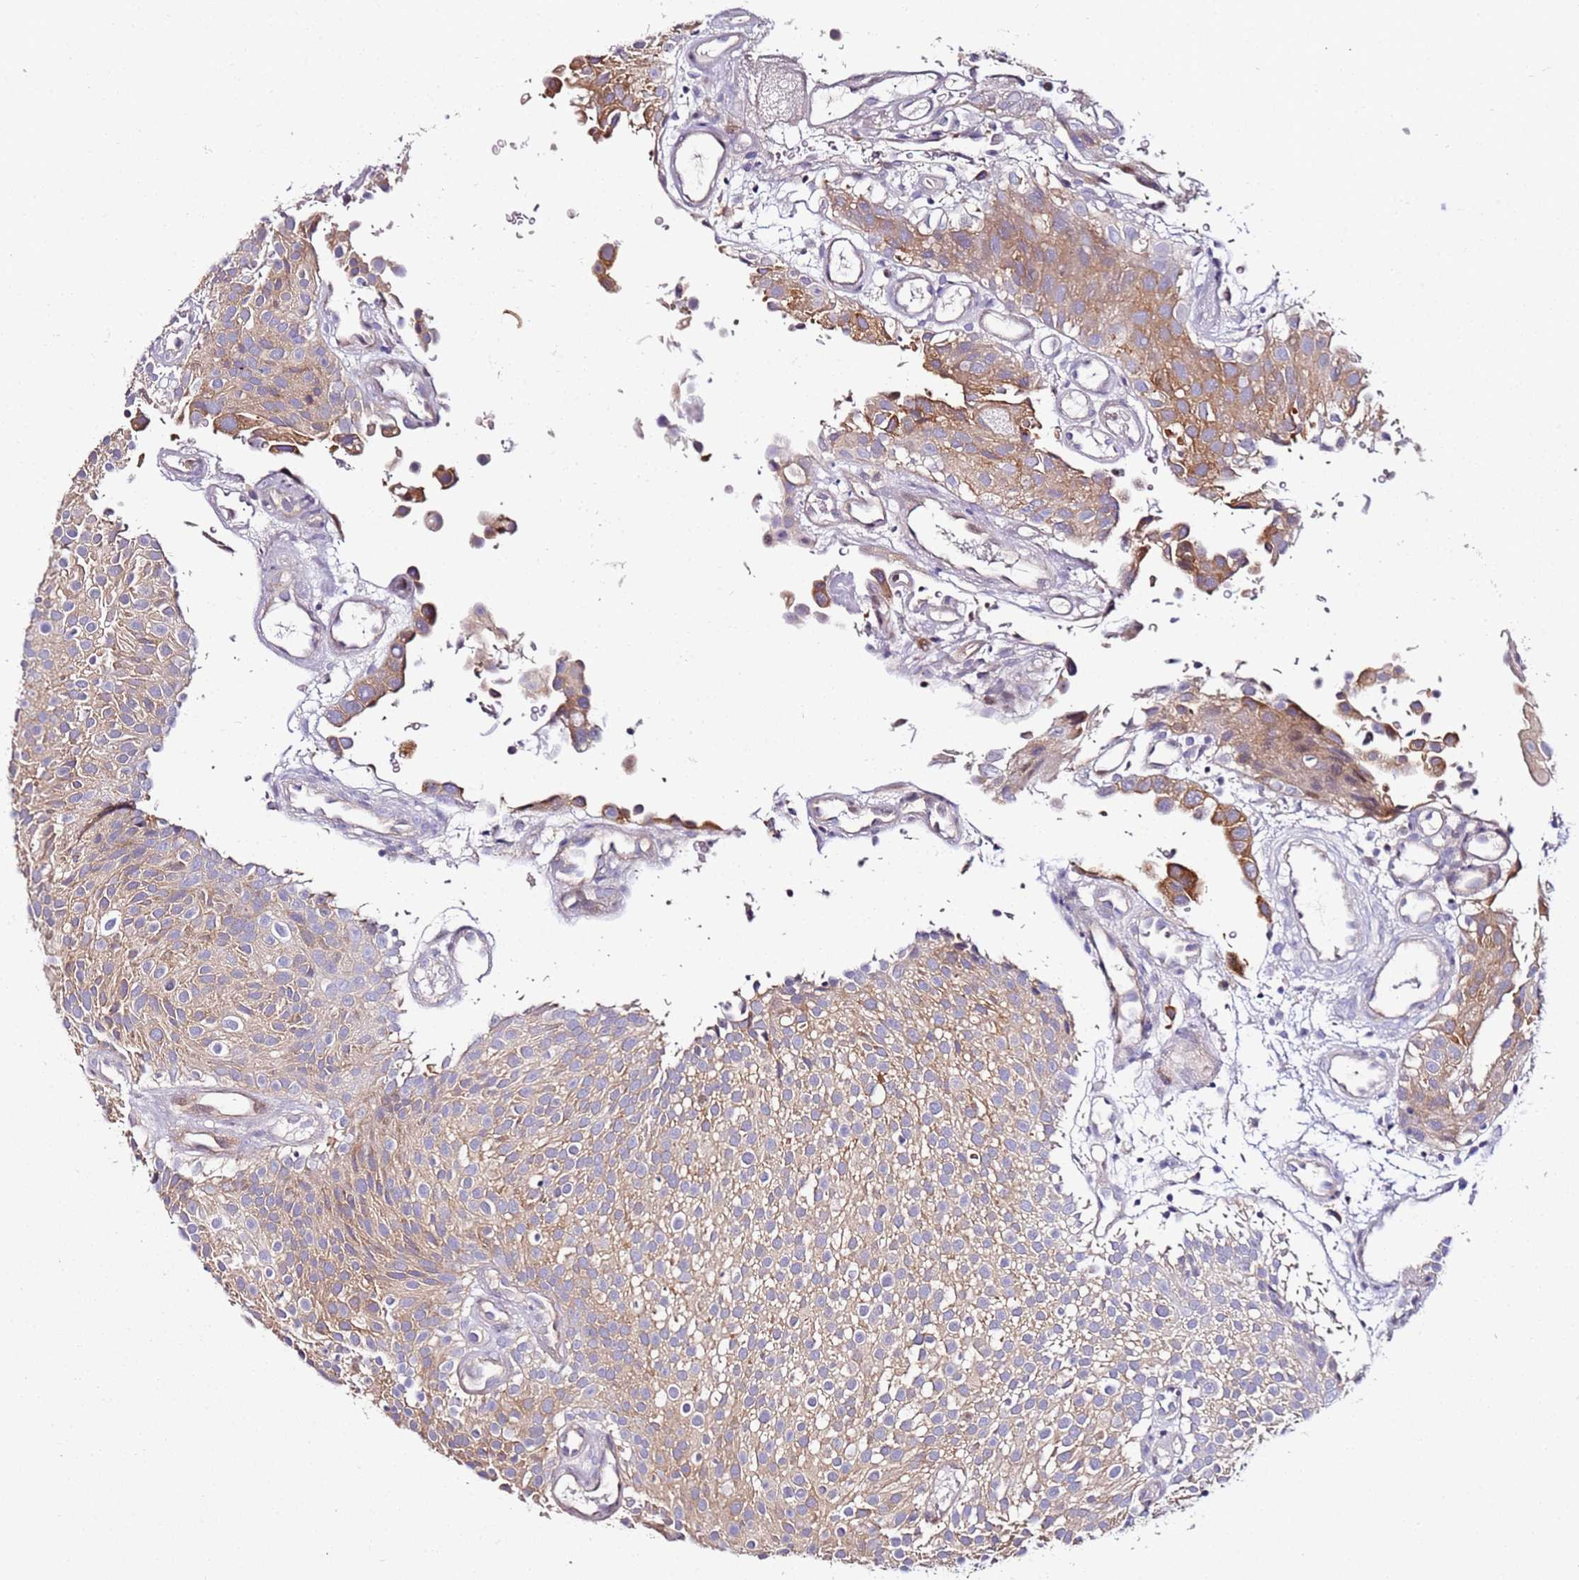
{"staining": {"intensity": "moderate", "quantity": ">75%", "location": "cytoplasmic/membranous"}, "tissue": "urothelial cancer", "cell_type": "Tumor cells", "image_type": "cancer", "snomed": [{"axis": "morphology", "description": "Urothelial carcinoma, Low grade"}, {"axis": "topography", "description": "Urinary bladder"}], "caption": "High-magnification brightfield microscopy of urothelial carcinoma (low-grade) stained with DAB (brown) and counterstained with hematoxylin (blue). tumor cells exhibit moderate cytoplasmic/membranous staining is identified in approximately>75% of cells. (IHC, brightfield microscopy, high magnification).", "gene": "SRRM5", "patient": {"sex": "male", "age": 78}}